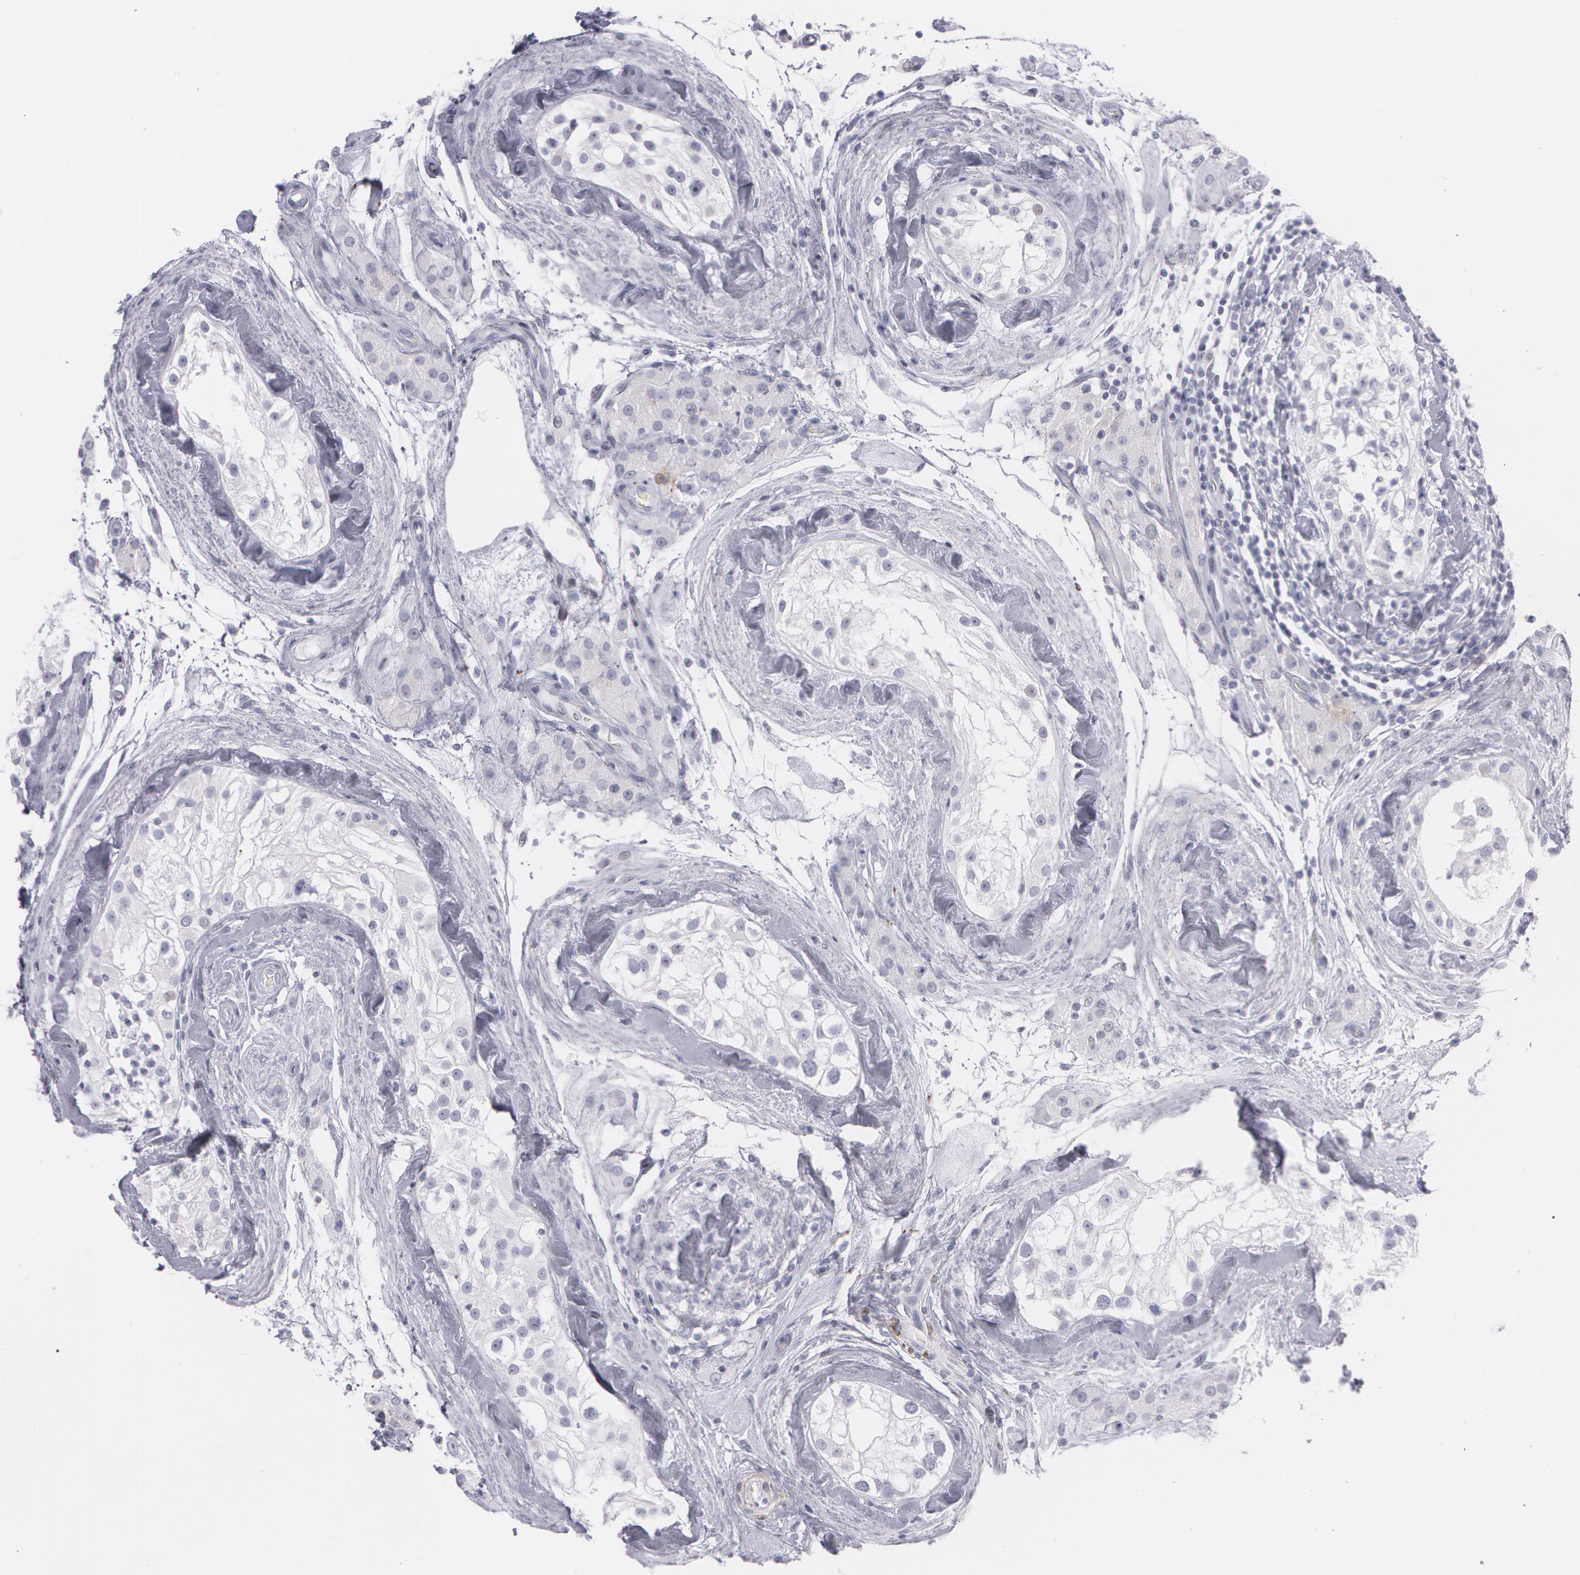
{"staining": {"intensity": "negative", "quantity": "none", "location": "none"}, "tissue": "testis", "cell_type": "Cells in seminiferous ducts", "image_type": "normal", "snomed": [{"axis": "morphology", "description": "Normal tissue, NOS"}, {"axis": "topography", "description": "Testis"}], "caption": "A micrograph of human testis is negative for staining in cells in seminiferous ducts. Brightfield microscopy of IHC stained with DAB (brown) and hematoxylin (blue), captured at high magnification.", "gene": "SNCG", "patient": {"sex": "male", "age": 46}}